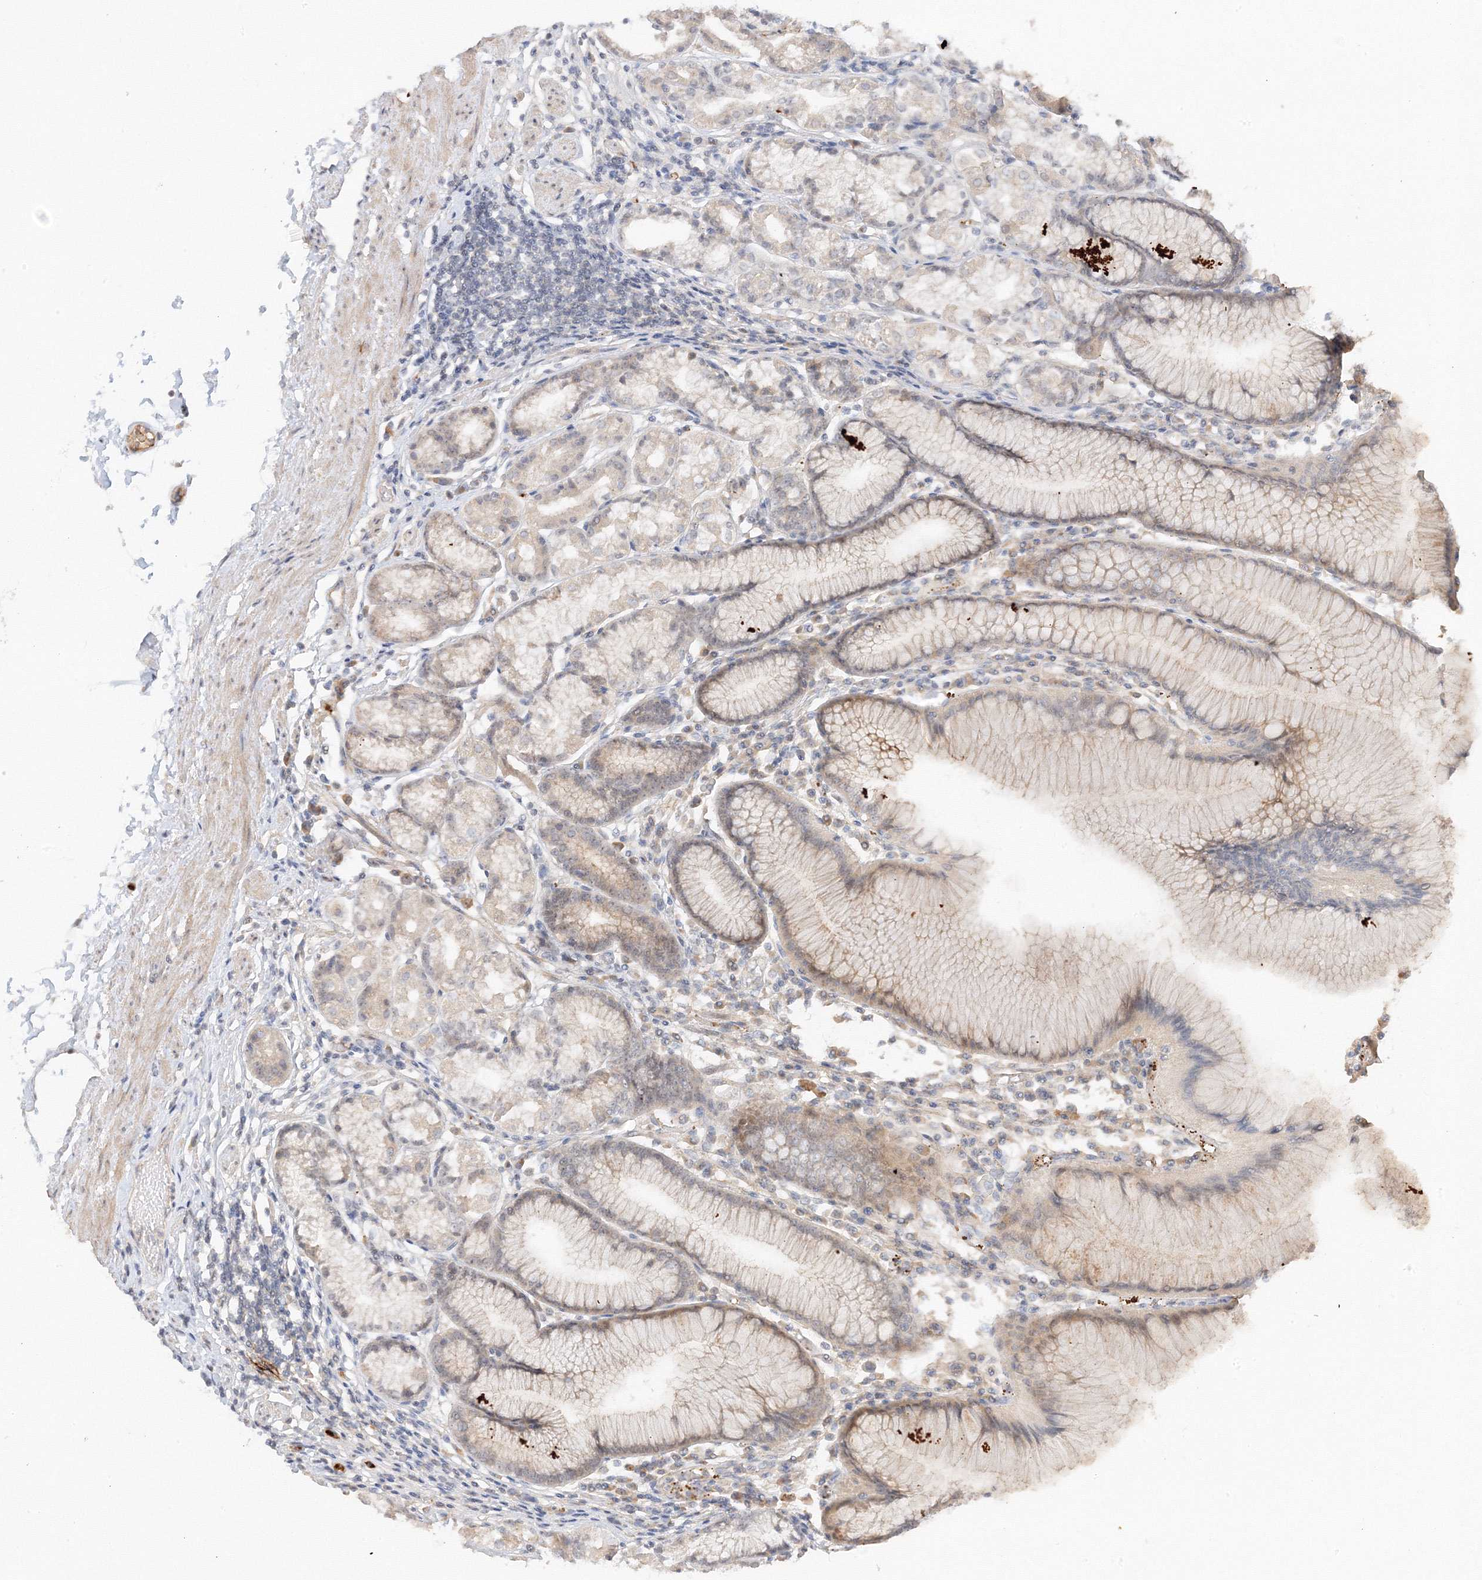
{"staining": {"intensity": "moderate", "quantity": "25%-75%", "location": "nuclear"}, "tissue": "stomach", "cell_type": "Glandular cells", "image_type": "normal", "snomed": [{"axis": "morphology", "description": "Normal tissue, NOS"}, {"axis": "topography", "description": "Stomach"}], "caption": "Stomach stained for a protein reveals moderate nuclear positivity in glandular cells.", "gene": "ETAA1", "patient": {"sex": "female", "age": 57}}